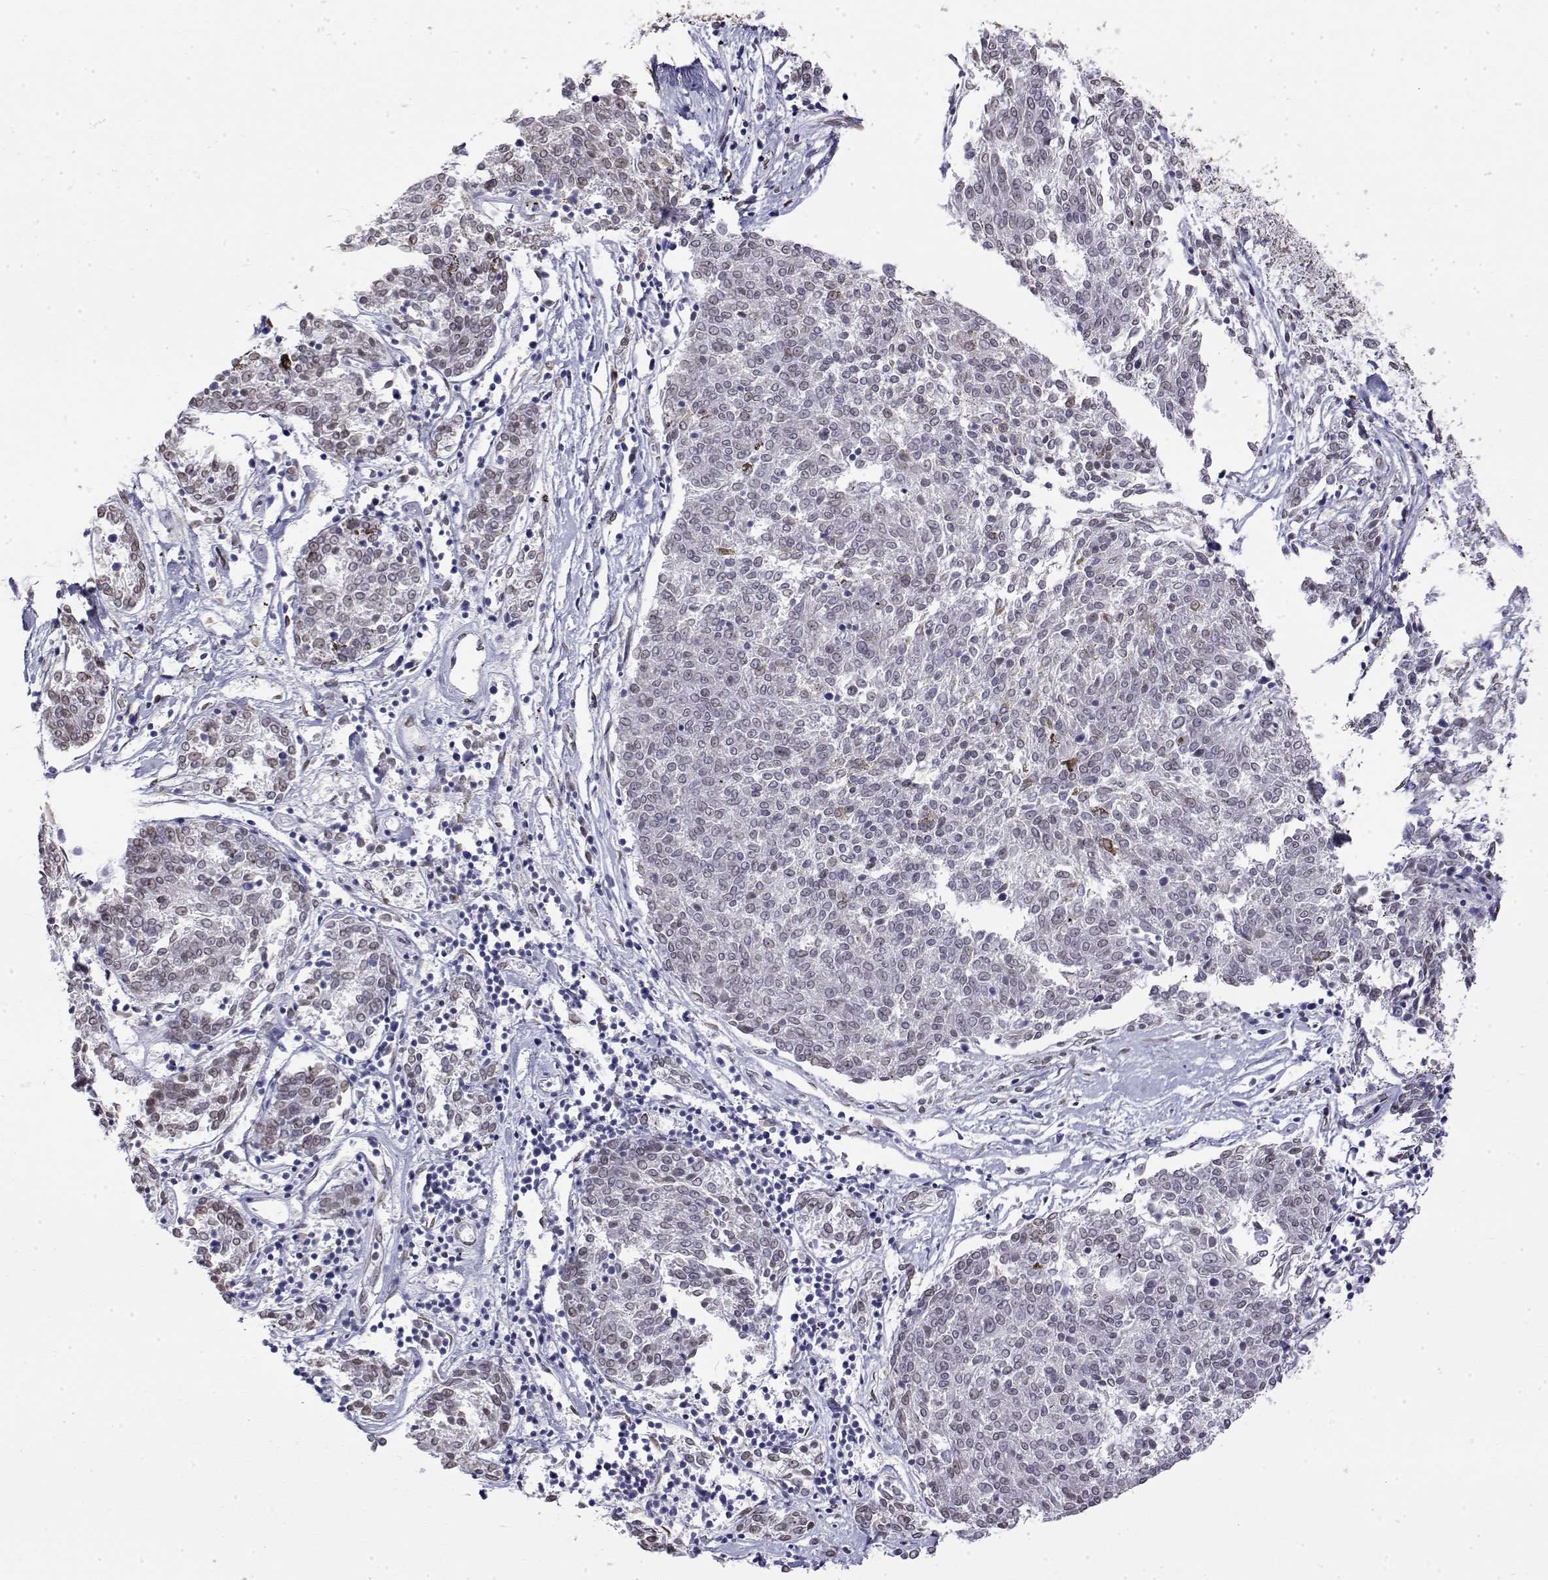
{"staining": {"intensity": "negative", "quantity": "none", "location": "none"}, "tissue": "melanoma", "cell_type": "Tumor cells", "image_type": "cancer", "snomed": [{"axis": "morphology", "description": "Malignant melanoma, NOS"}, {"axis": "topography", "description": "Skin"}], "caption": "Immunohistochemistry image of neoplastic tissue: human malignant melanoma stained with DAB (3,3'-diaminobenzidine) displays no significant protein expression in tumor cells.", "gene": "ZNF532", "patient": {"sex": "female", "age": 72}}